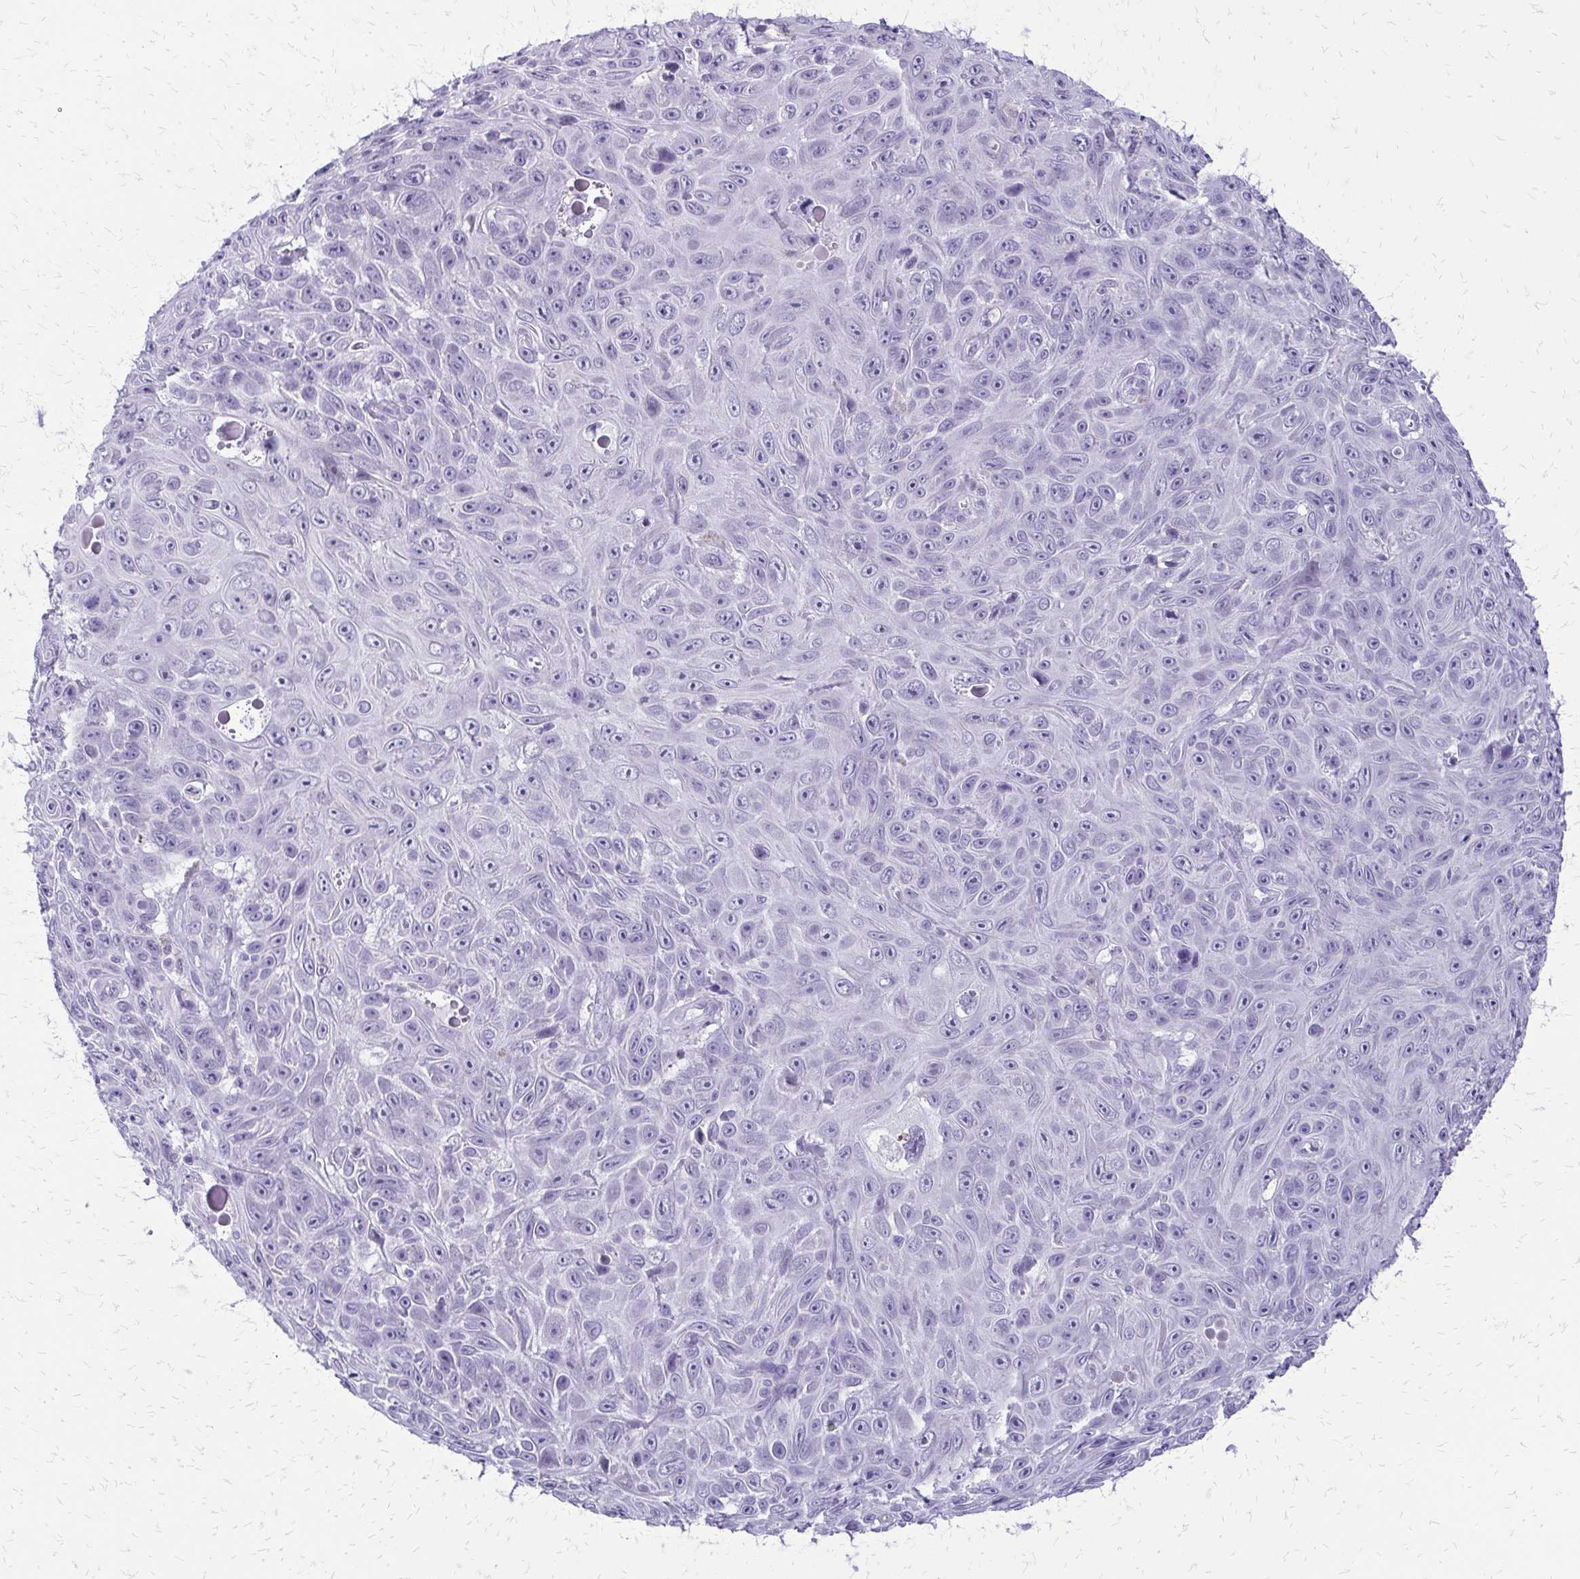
{"staining": {"intensity": "negative", "quantity": "none", "location": "none"}, "tissue": "skin cancer", "cell_type": "Tumor cells", "image_type": "cancer", "snomed": [{"axis": "morphology", "description": "Squamous cell carcinoma, NOS"}, {"axis": "topography", "description": "Skin"}], "caption": "Histopathology image shows no protein positivity in tumor cells of skin squamous cell carcinoma tissue. The staining is performed using DAB brown chromogen with nuclei counter-stained in using hematoxylin.", "gene": "FAM162B", "patient": {"sex": "male", "age": 82}}